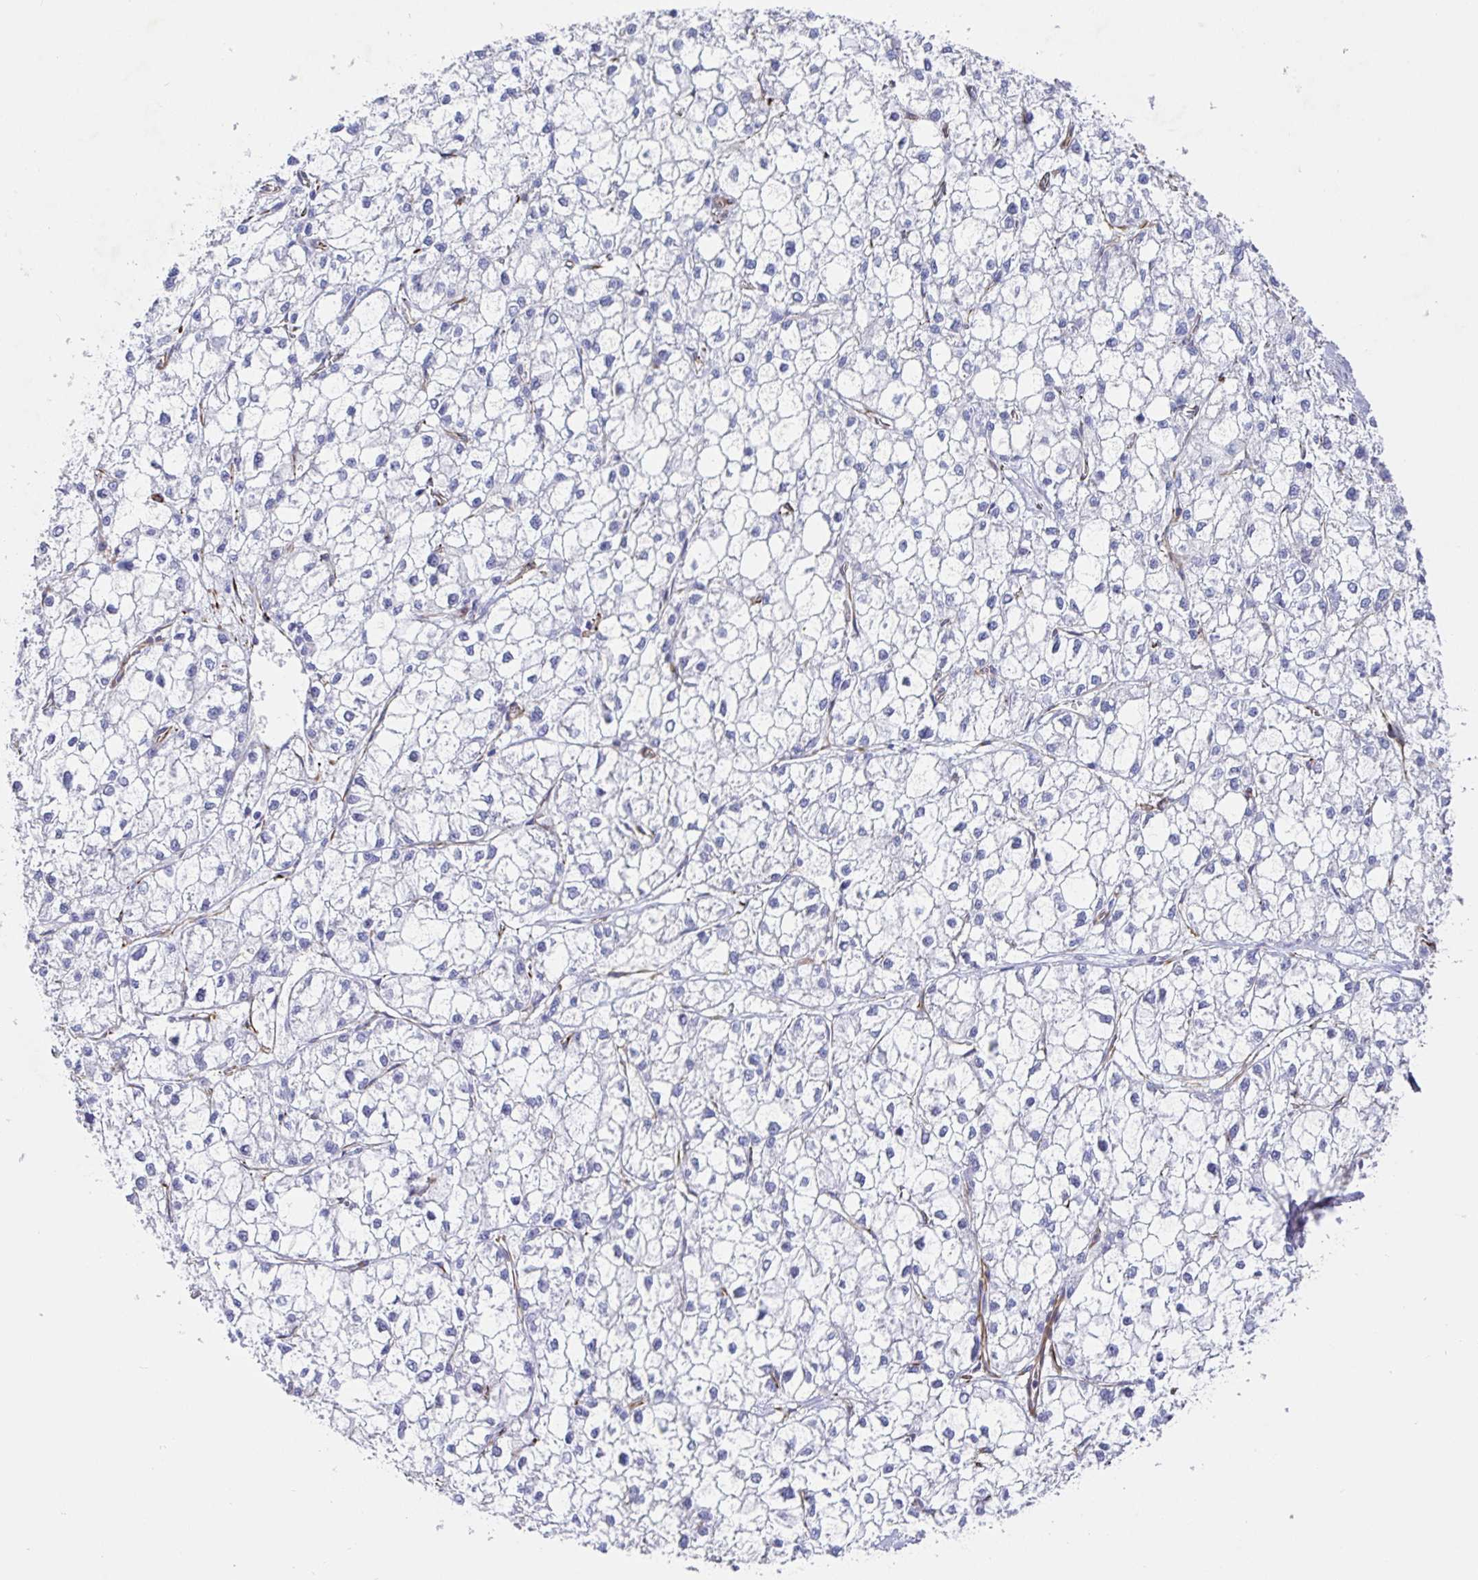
{"staining": {"intensity": "negative", "quantity": "none", "location": "none"}, "tissue": "liver cancer", "cell_type": "Tumor cells", "image_type": "cancer", "snomed": [{"axis": "morphology", "description": "Carcinoma, Hepatocellular, NOS"}, {"axis": "topography", "description": "Liver"}], "caption": "Immunohistochemical staining of human liver hepatocellular carcinoma reveals no significant positivity in tumor cells.", "gene": "DOCK1", "patient": {"sex": "female", "age": 43}}